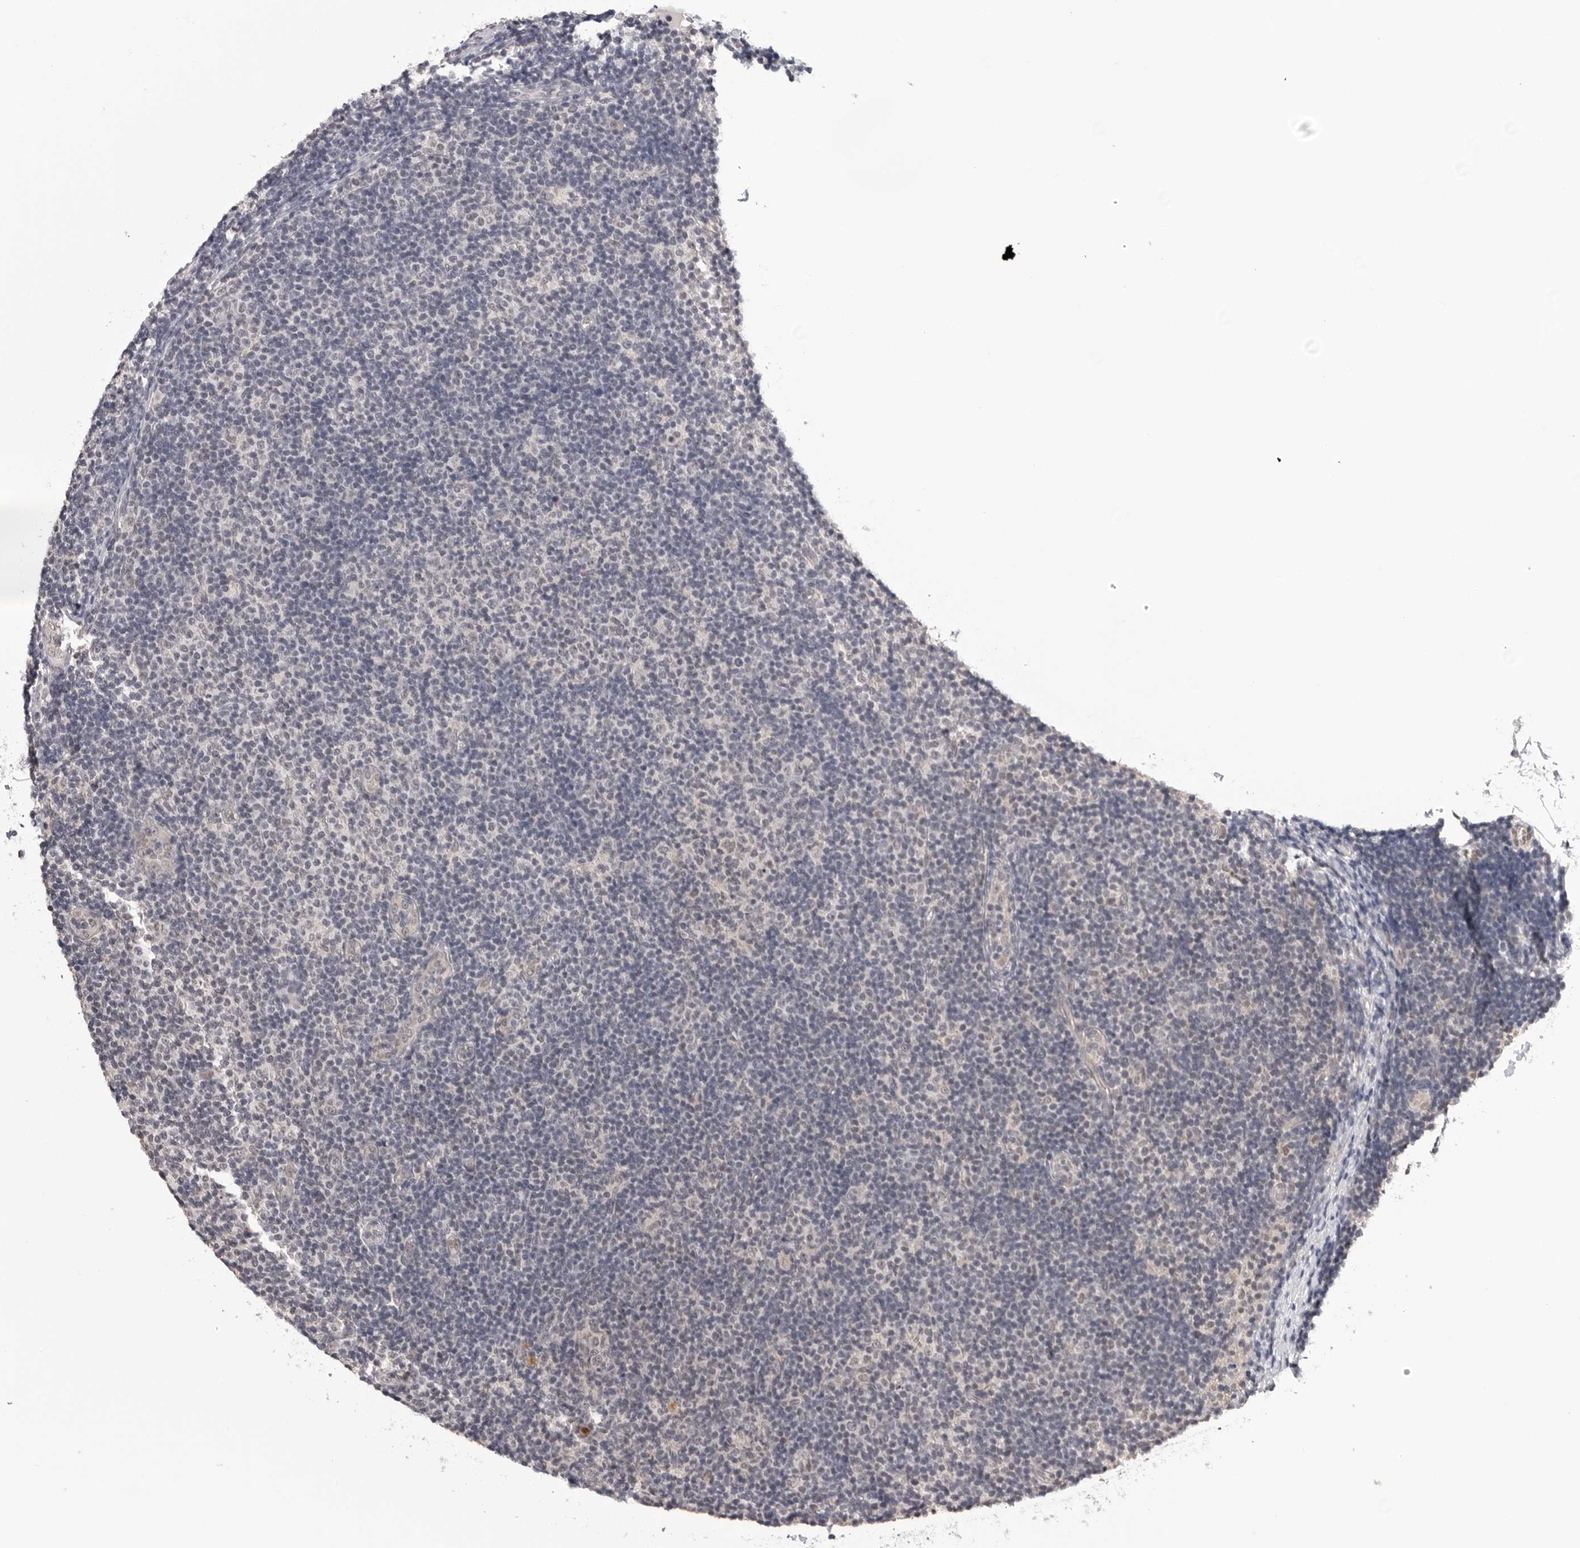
{"staining": {"intensity": "negative", "quantity": "none", "location": "none"}, "tissue": "lymphoma", "cell_type": "Tumor cells", "image_type": "cancer", "snomed": [{"axis": "morphology", "description": "Malignant lymphoma, non-Hodgkin's type, Low grade"}, {"axis": "topography", "description": "Lymph node"}], "caption": "High magnification brightfield microscopy of lymphoma stained with DAB (3,3'-diaminobenzidine) (brown) and counterstained with hematoxylin (blue): tumor cells show no significant expression.", "gene": "CDK20", "patient": {"sex": "male", "age": 83}}